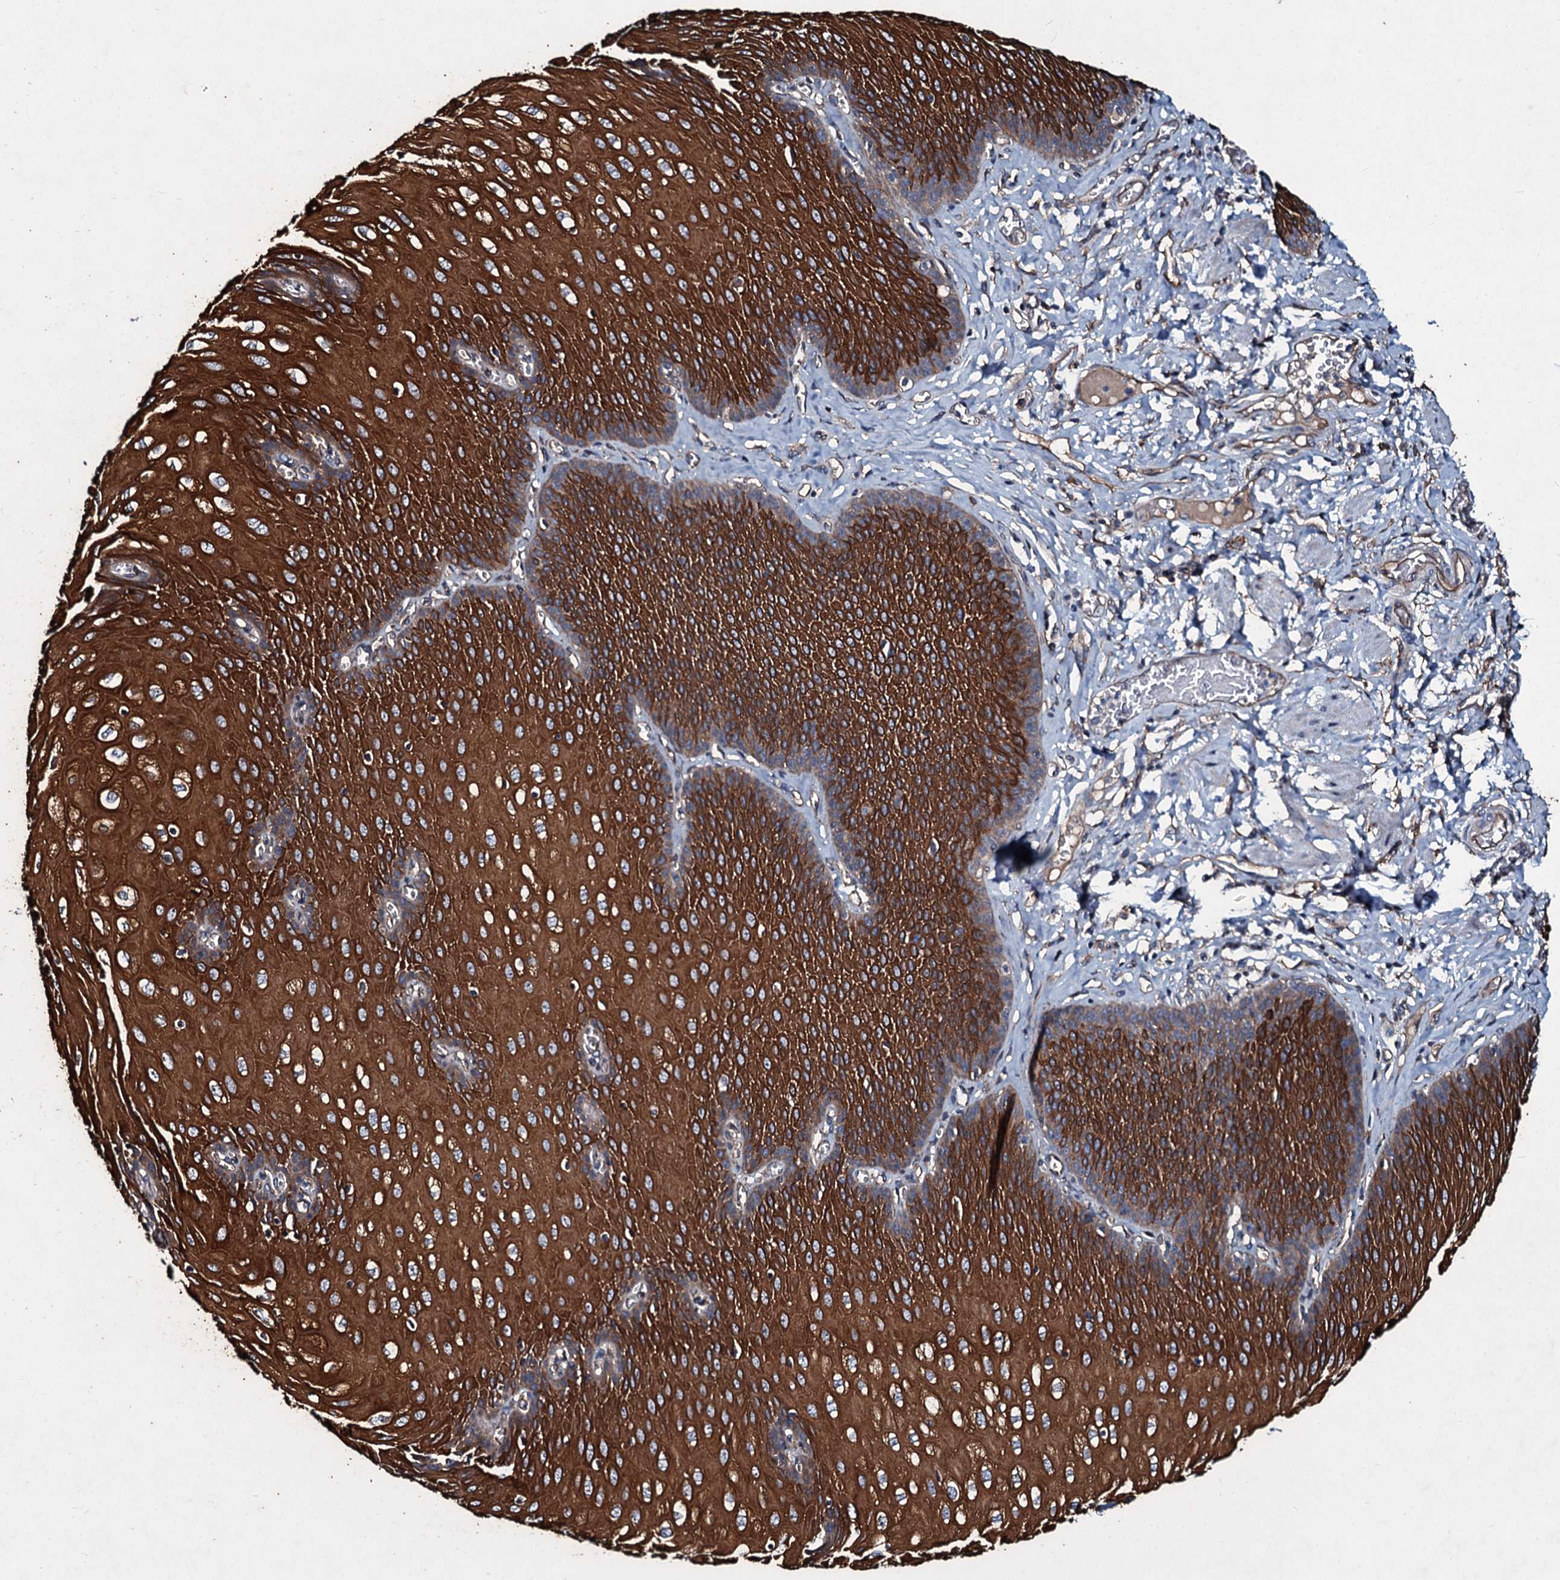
{"staining": {"intensity": "strong", "quantity": ">75%", "location": "cytoplasmic/membranous"}, "tissue": "esophagus", "cell_type": "Squamous epithelial cells", "image_type": "normal", "snomed": [{"axis": "morphology", "description": "Normal tissue, NOS"}, {"axis": "topography", "description": "Esophagus"}], "caption": "Esophagus stained for a protein (brown) reveals strong cytoplasmic/membranous positive expression in approximately >75% of squamous epithelial cells.", "gene": "DMAC2", "patient": {"sex": "male", "age": 60}}